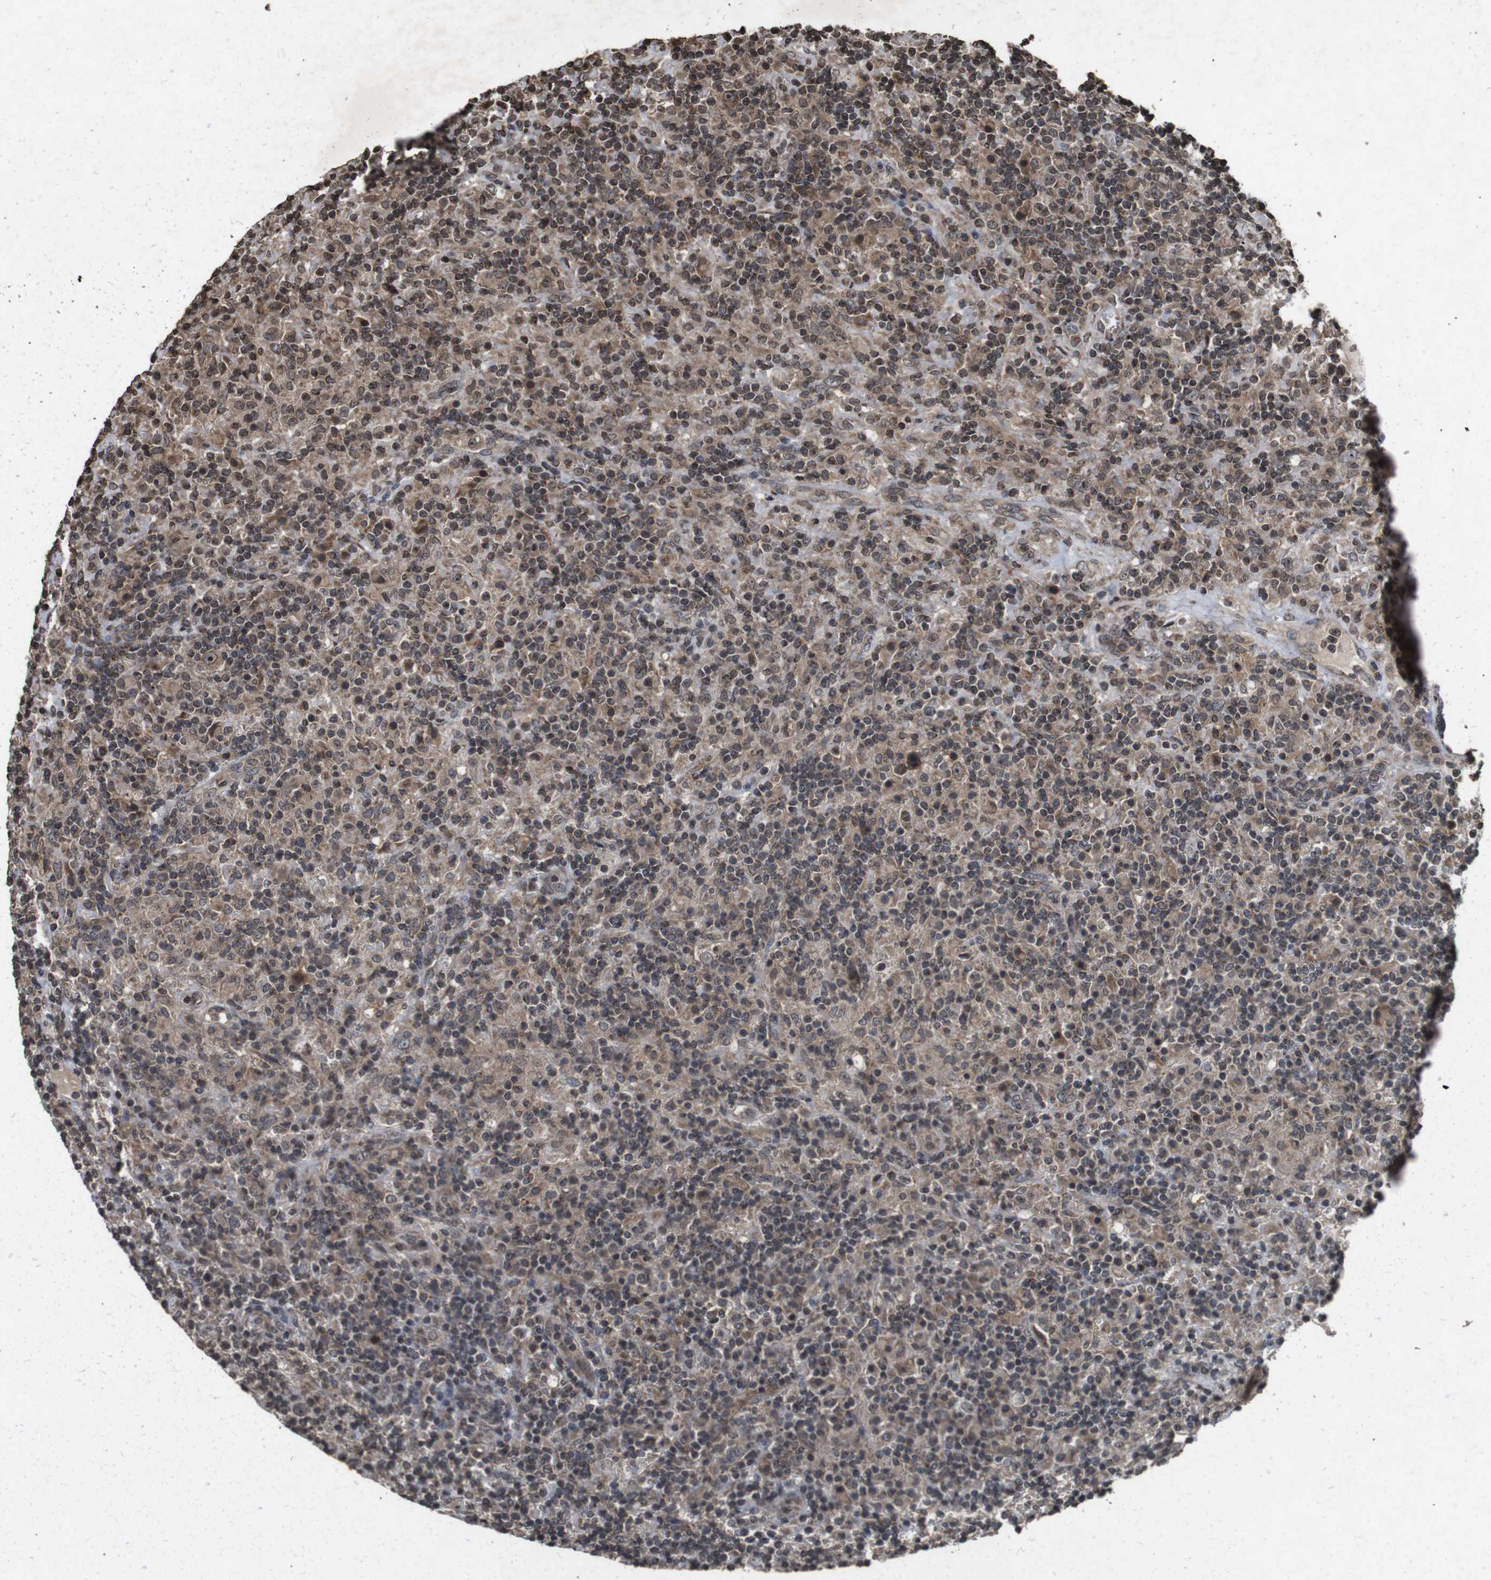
{"staining": {"intensity": "weak", "quantity": "<25%", "location": "cytoplasmic/membranous"}, "tissue": "lymphoma", "cell_type": "Tumor cells", "image_type": "cancer", "snomed": [{"axis": "morphology", "description": "Hodgkin's disease, NOS"}, {"axis": "topography", "description": "Lymph node"}], "caption": "Hodgkin's disease stained for a protein using immunohistochemistry (IHC) exhibits no staining tumor cells.", "gene": "SORL1", "patient": {"sex": "male", "age": 70}}